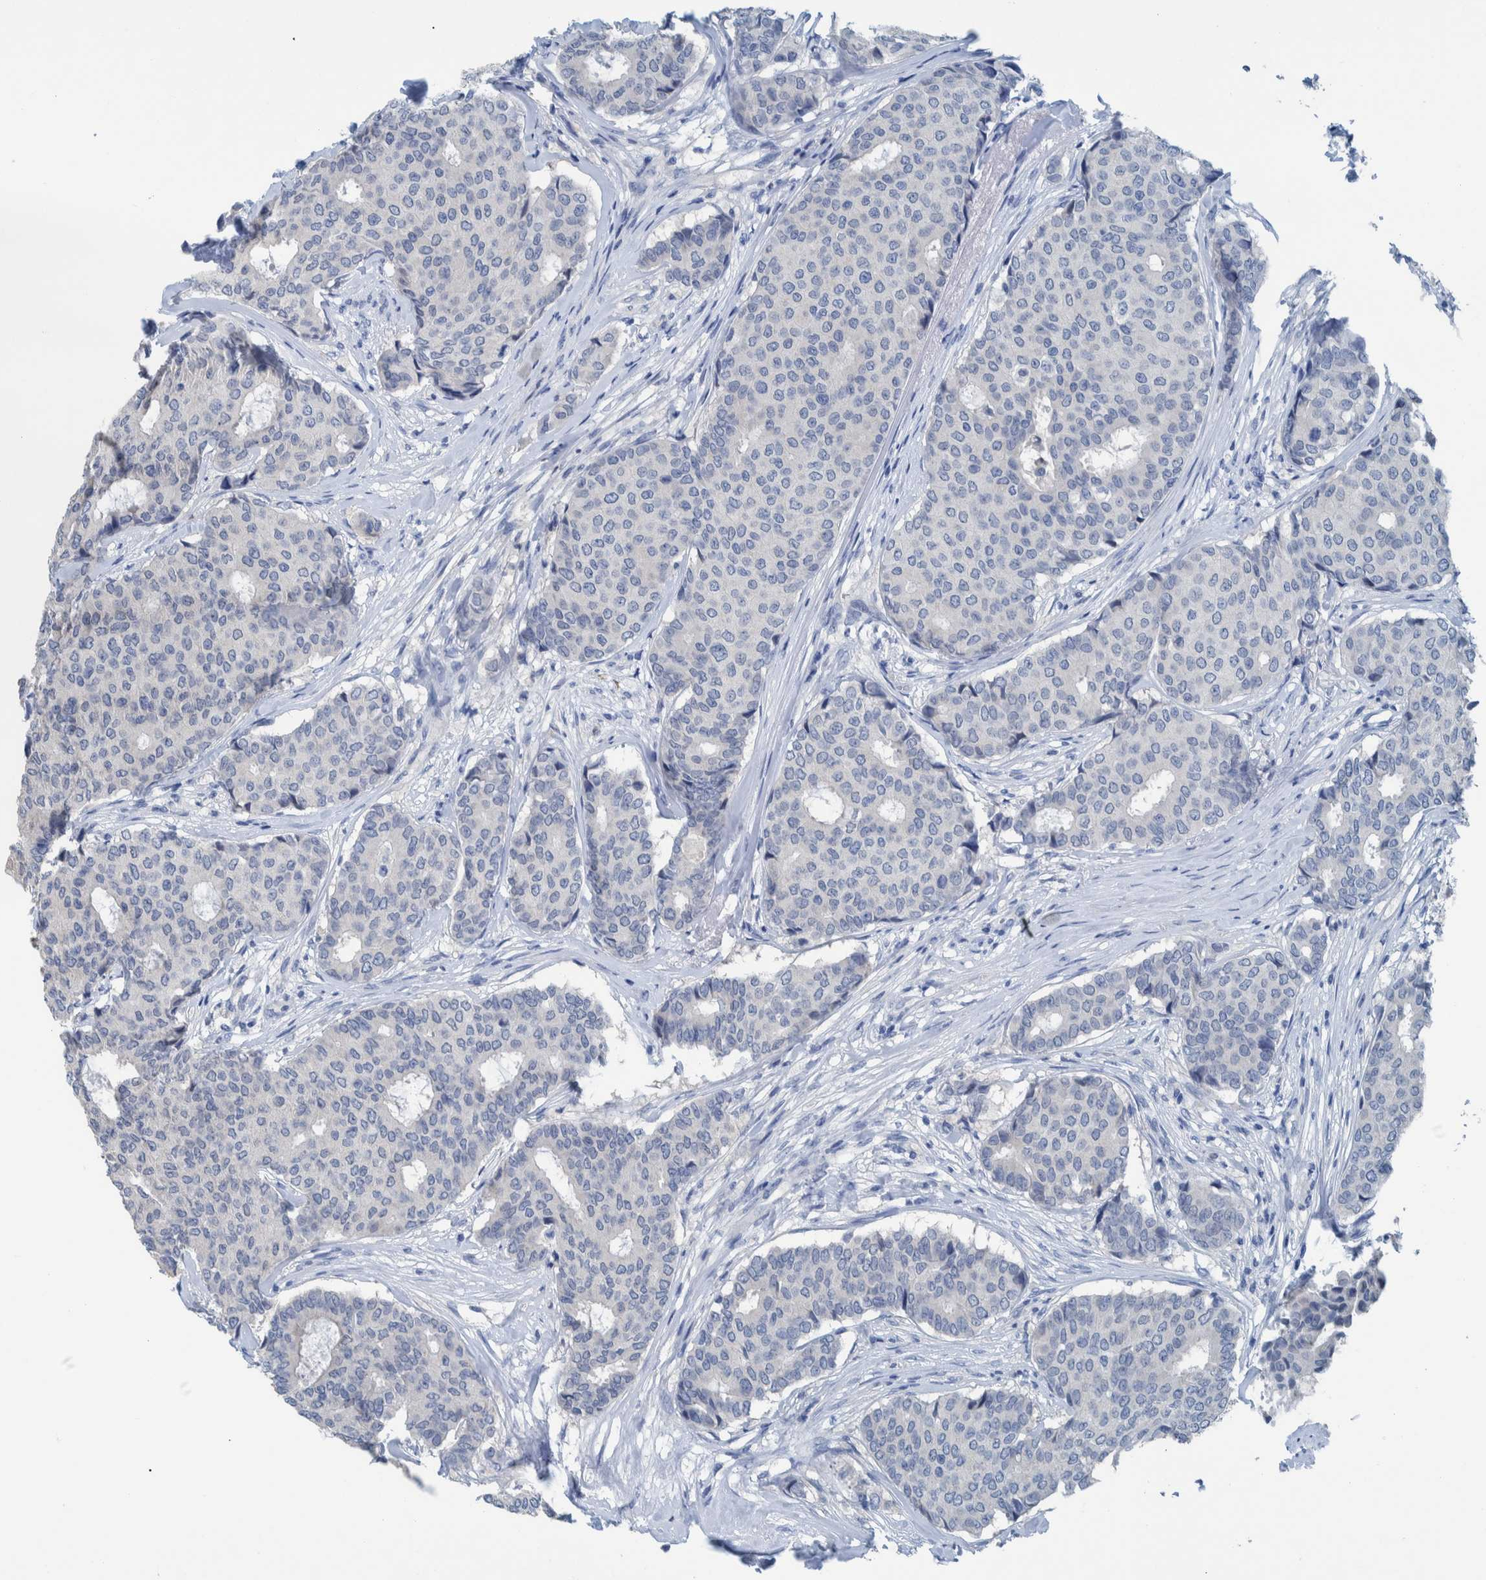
{"staining": {"intensity": "negative", "quantity": "none", "location": "none"}, "tissue": "breast cancer", "cell_type": "Tumor cells", "image_type": "cancer", "snomed": [{"axis": "morphology", "description": "Duct carcinoma"}, {"axis": "topography", "description": "Breast"}], "caption": "Tumor cells are negative for brown protein staining in breast cancer.", "gene": "IDO1", "patient": {"sex": "female", "age": 75}}